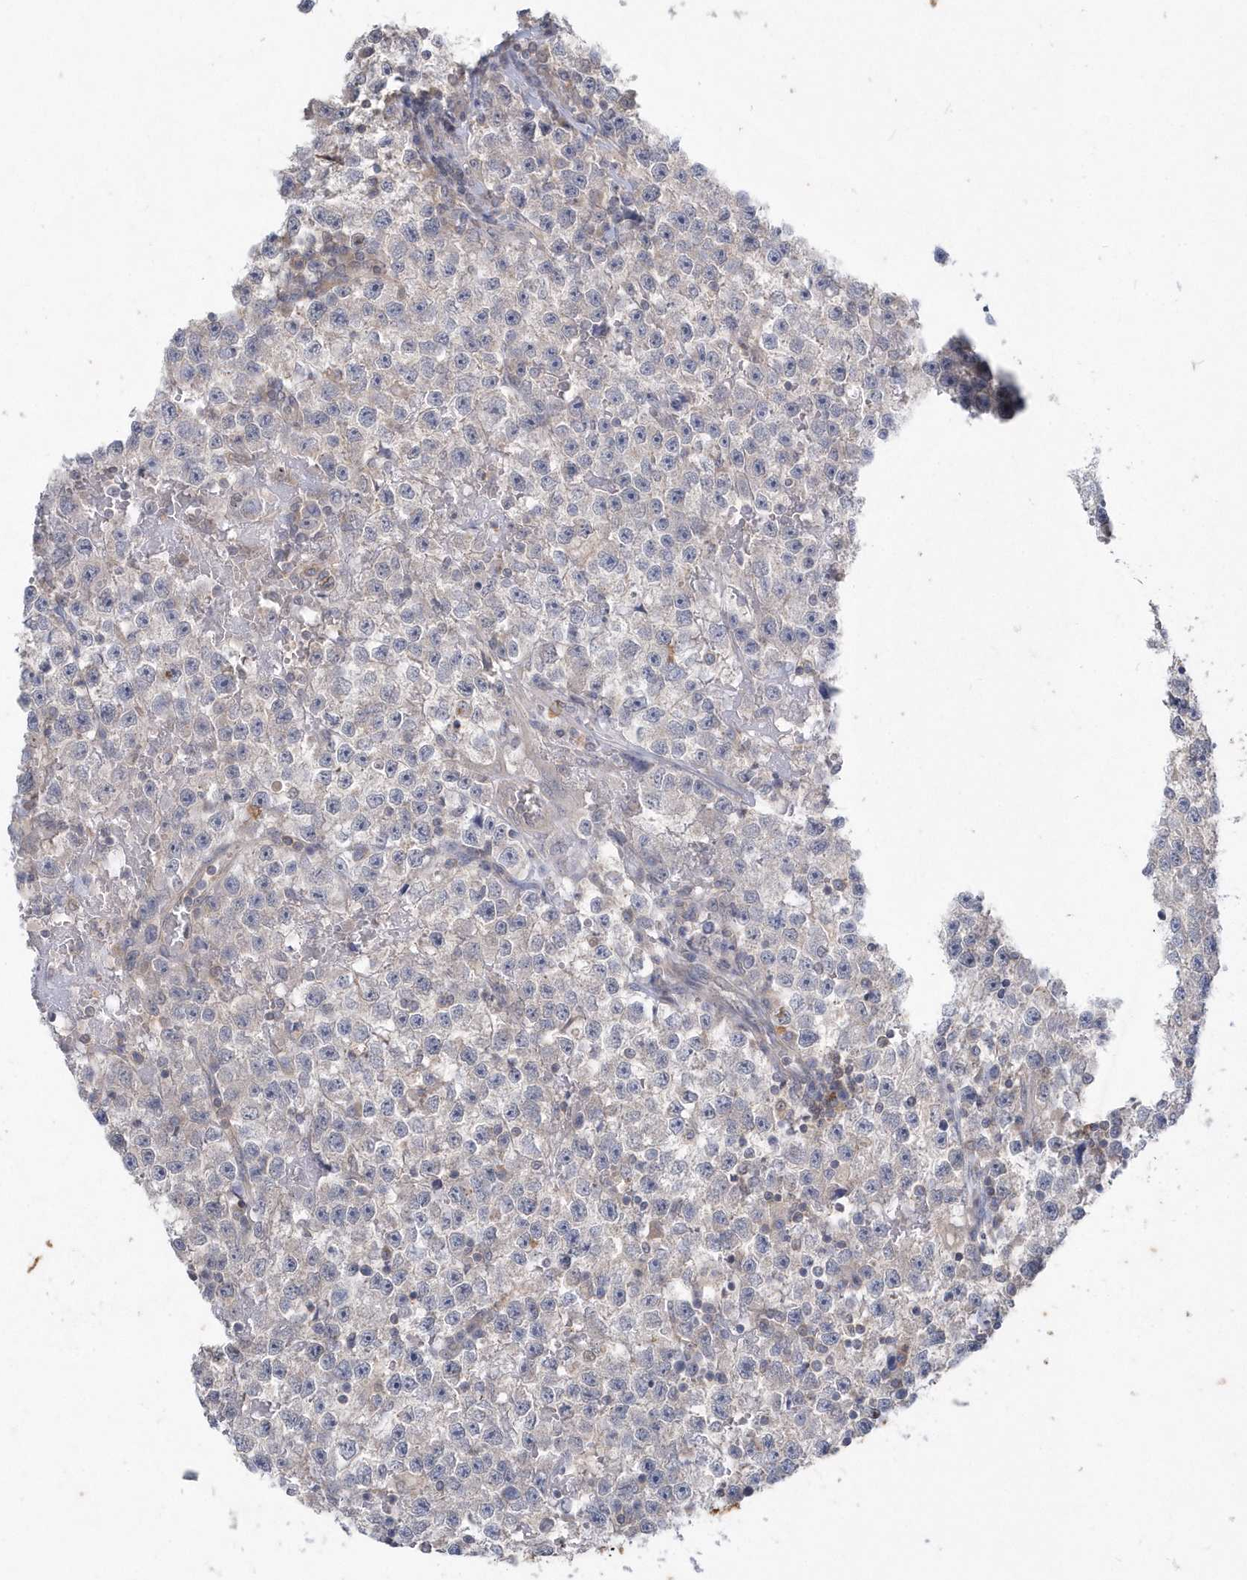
{"staining": {"intensity": "negative", "quantity": "none", "location": "none"}, "tissue": "testis cancer", "cell_type": "Tumor cells", "image_type": "cancer", "snomed": [{"axis": "morphology", "description": "Seminoma, NOS"}, {"axis": "topography", "description": "Testis"}], "caption": "A histopathology image of human testis cancer is negative for staining in tumor cells.", "gene": "AKR7A2", "patient": {"sex": "male", "age": 22}}